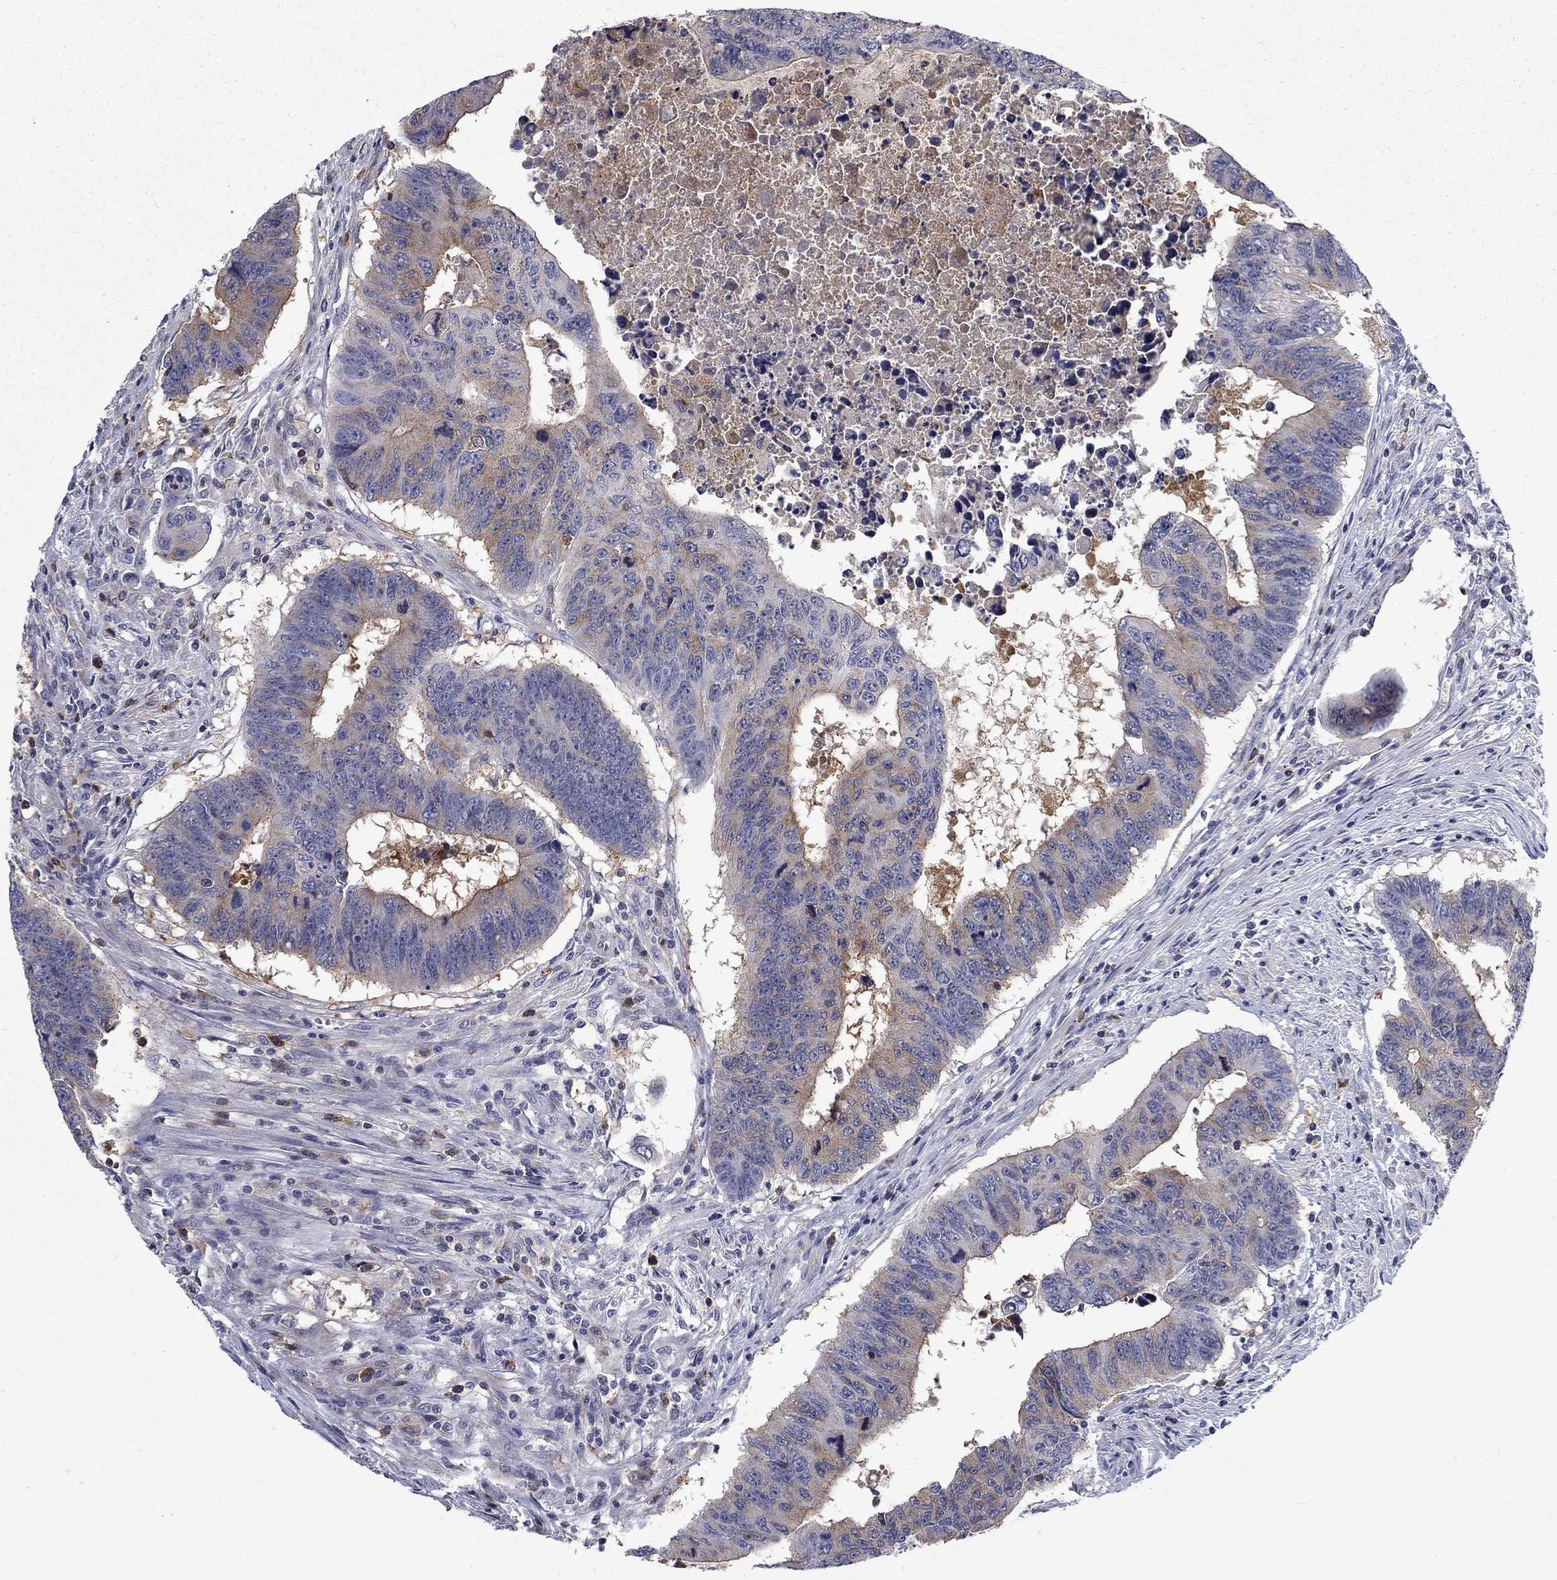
{"staining": {"intensity": "weak", "quantity": "<25%", "location": "cytoplasmic/membranous"}, "tissue": "colorectal cancer", "cell_type": "Tumor cells", "image_type": "cancer", "snomed": [{"axis": "morphology", "description": "Adenocarcinoma, NOS"}, {"axis": "topography", "description": "Rectum"}], "caption": "Immunohistochemistry of colorectal adenocarcinoma demonstrates no staining in tumor cells. Brightfield microscopy of immunohistochemistry (IHC) stained with DAB (brown) and hematoxylin (blue), captured at high magnification.", "gene": "KIF15", "patient": {"sex": "female", "age": 85}}